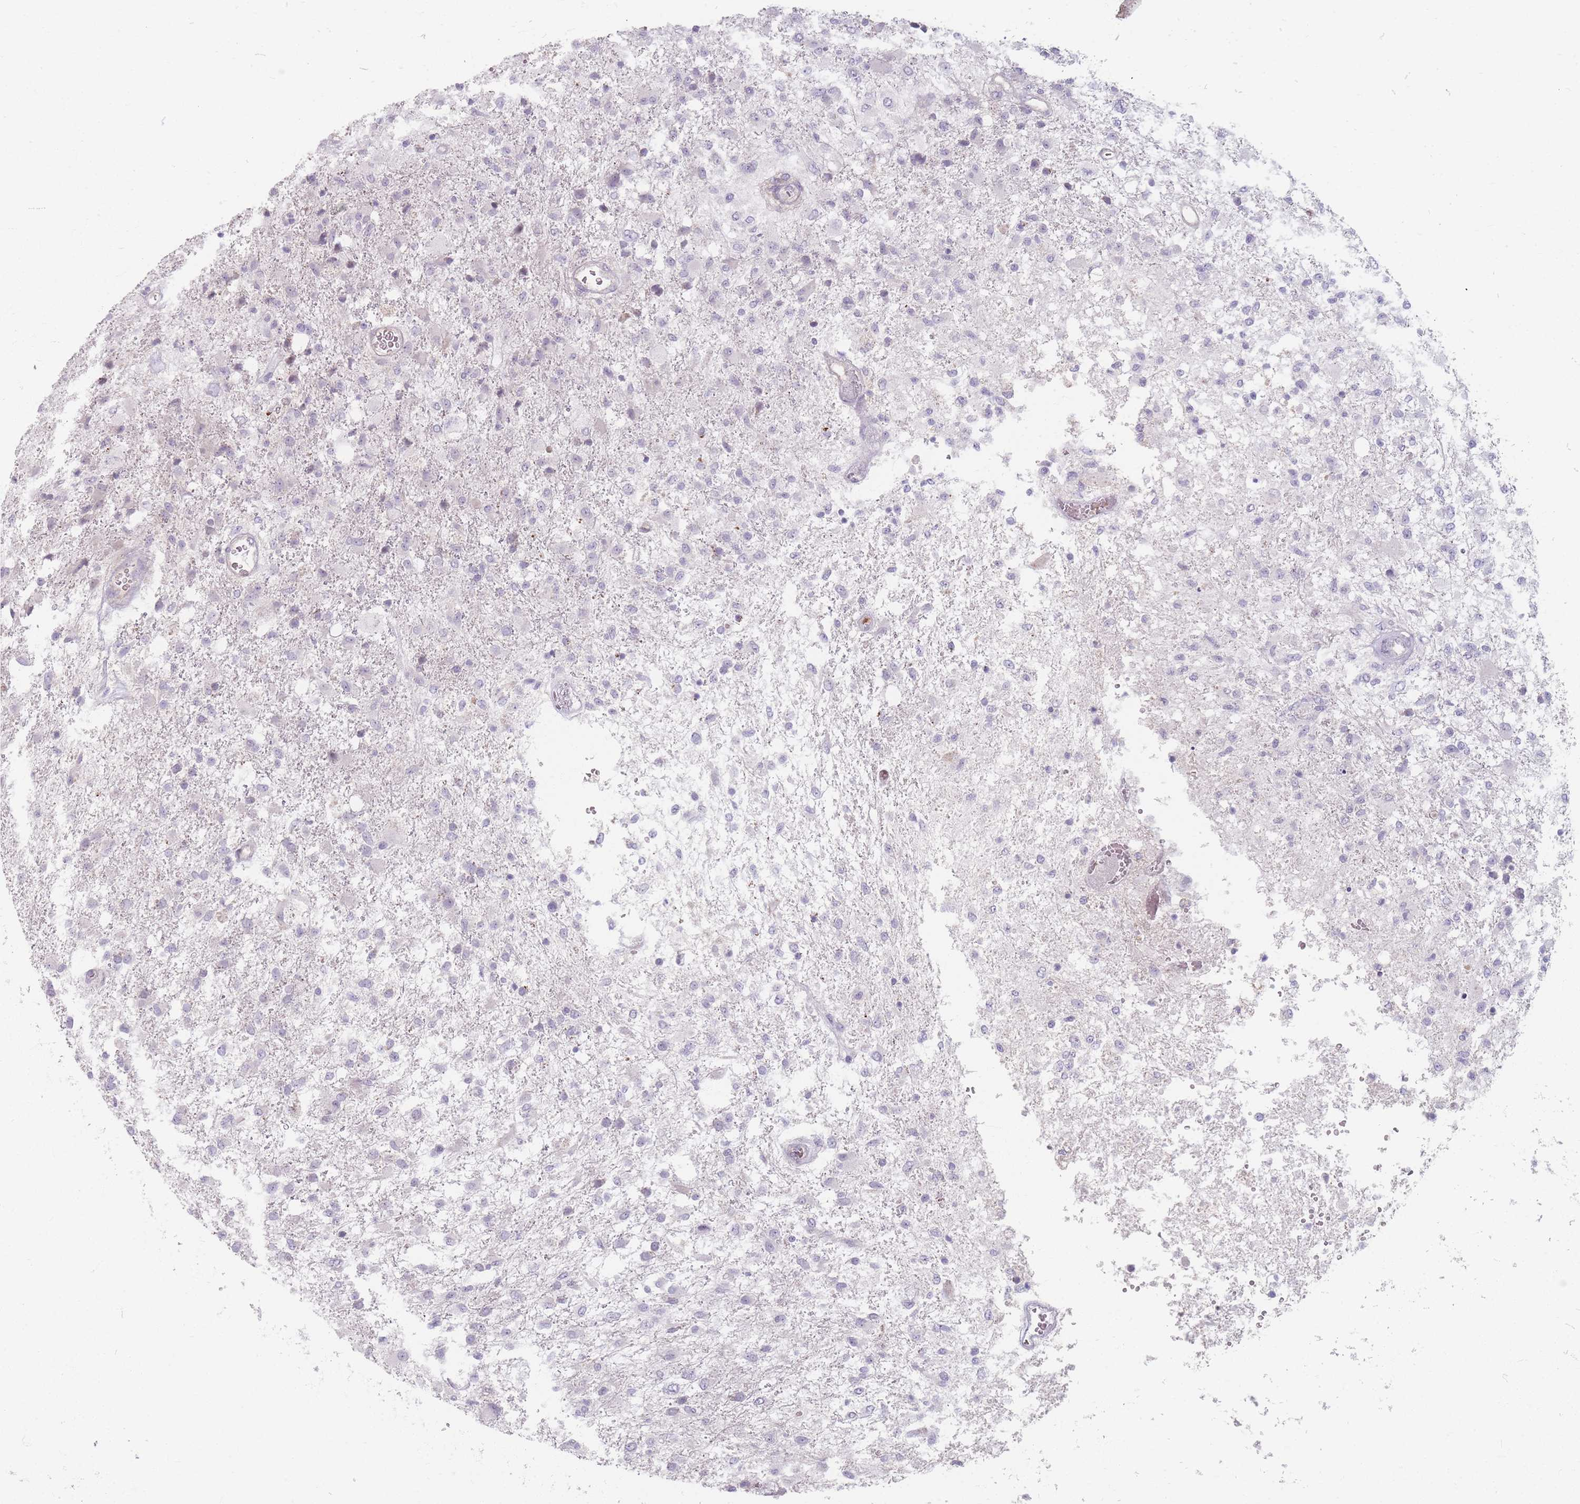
{"staining": {"intensity": "negative", "quantity": "none", "location": "none"}, "tissue": "glioma", "cell_type": "Tumor cells", "image_type": "cancer", "snomed": [{"axis": "morphology", "description": "Glioma, malignant, High grade"}, {"axis": "topography", "description": "Brain"}], "caption": "Malignant high-grade glioma stained for a protein using IHC reveals no expression tumor cells.", "gene": "CHCHD7", "patient": {"sex": "female", "age": 74}}